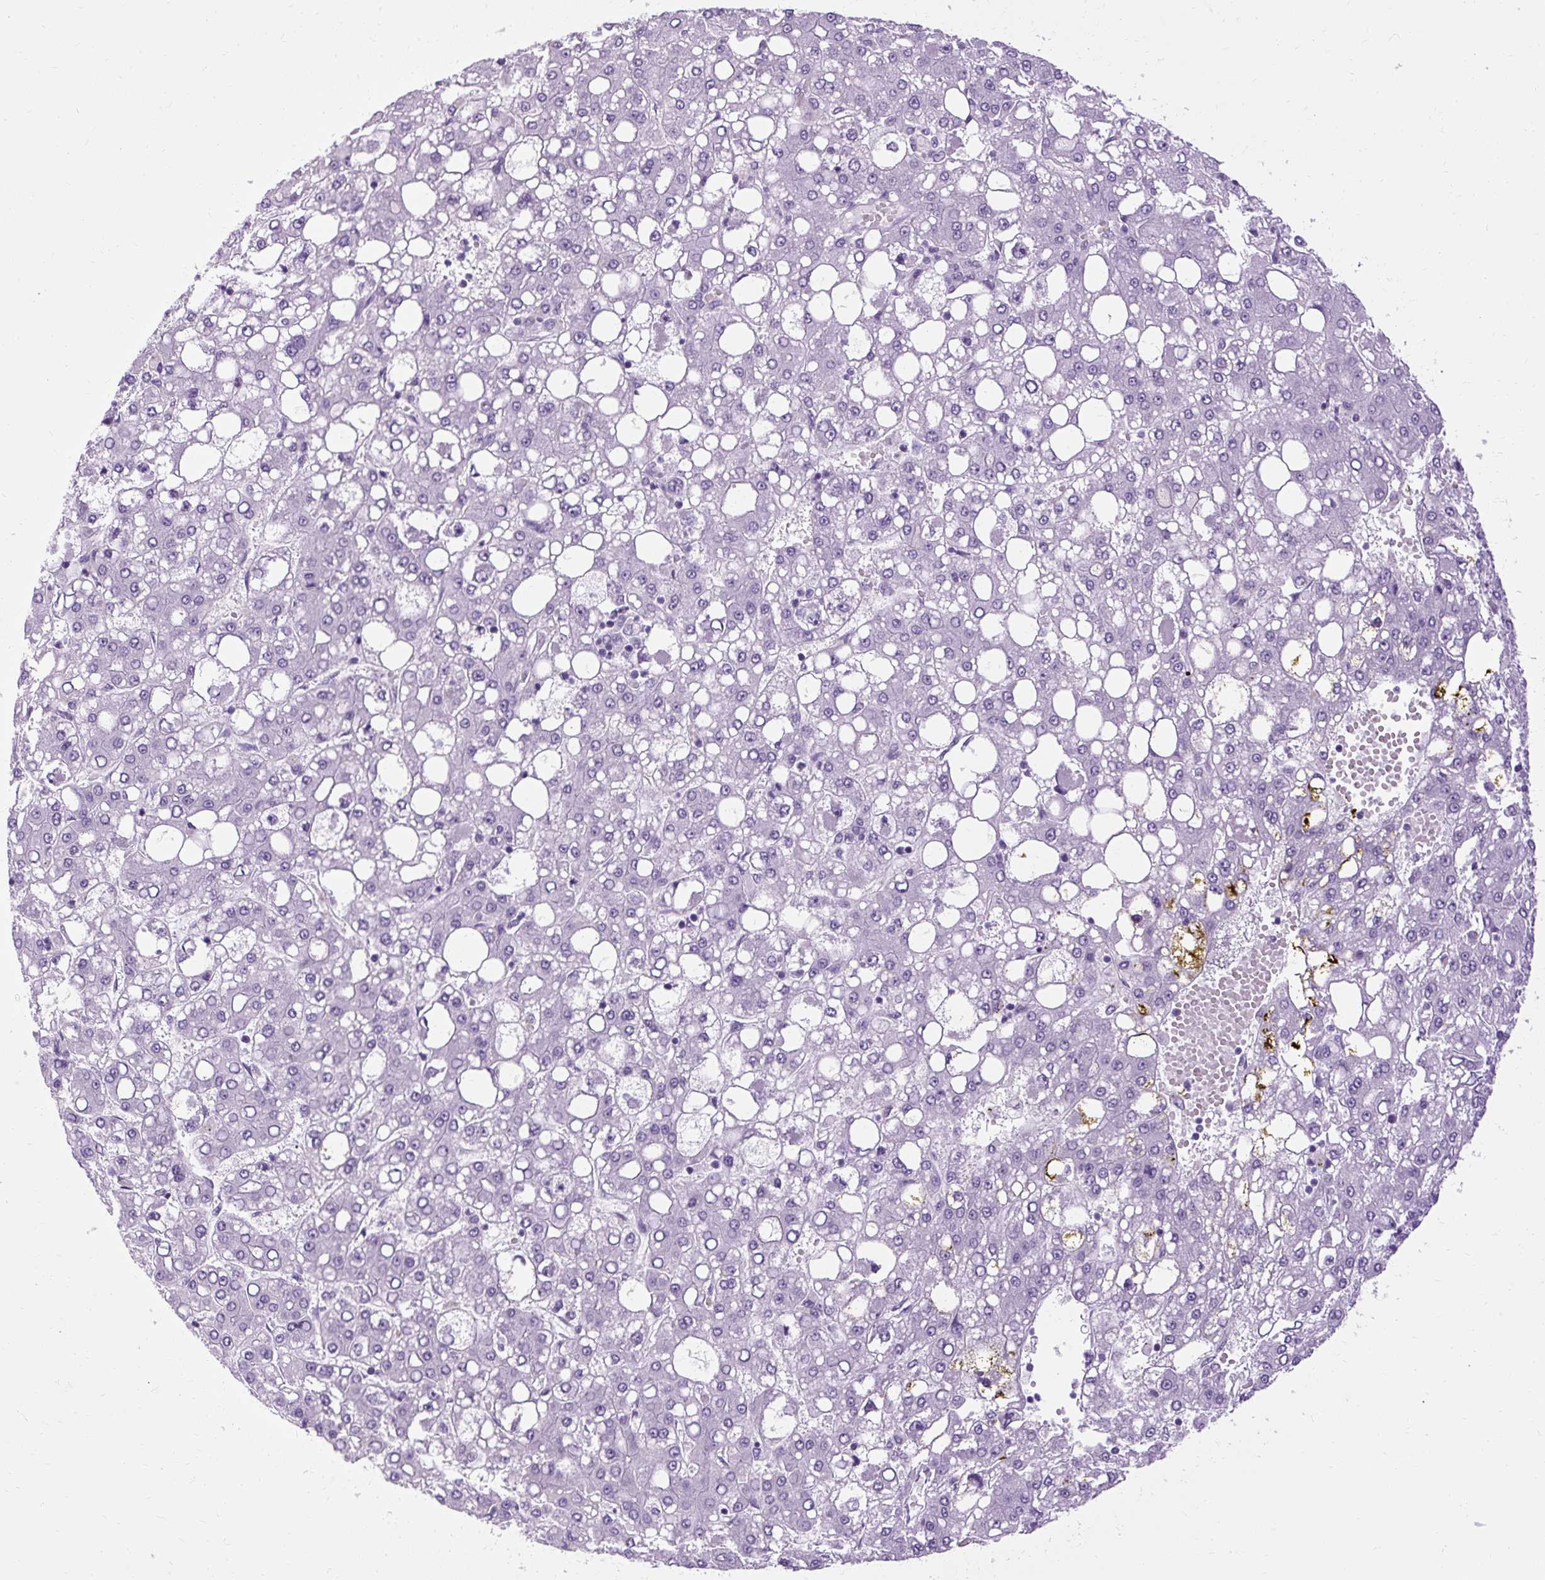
{"staining": {"intensity": "negative", "quantity": "none", "location": "none"}, "tissue": "liver cancer", "cell_type": "Tumor cells", "image_type": "cancer", "snomed": [{"axis": "morphology", "description": "Carcinoma, Hepatocellular, NOS"}, {"axis": "topography", "description": "Liver"}], "caption": "DAB immunohistochemical staining of liver hepatocellular carcinoma displays no significant expression in tumor cells.", "gene": "B3GNT4", "patient": {"sex": "male", "age": 65}}